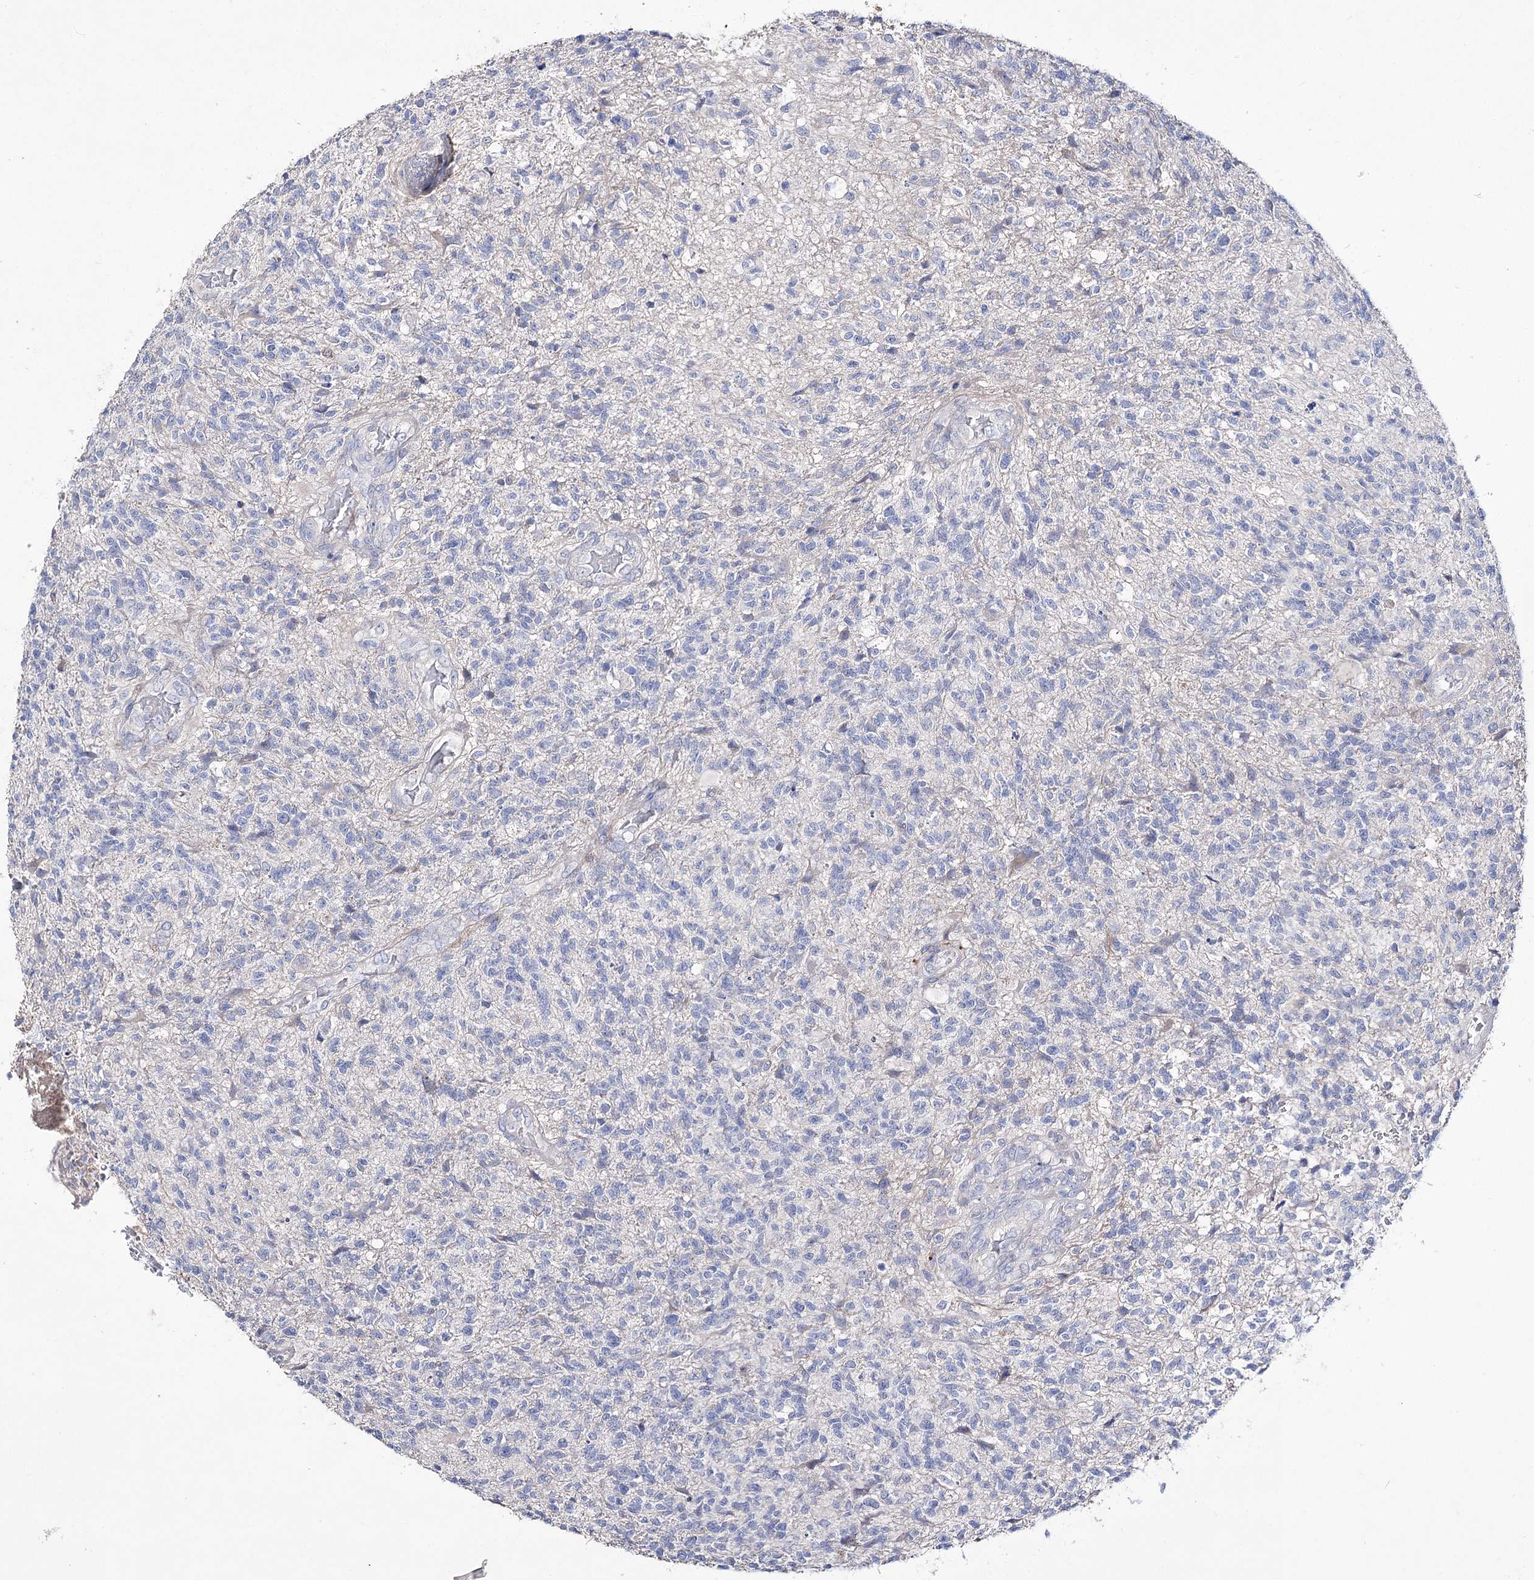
{"staining": {"intensity": "negative", "quantity": "none", "location": "none"}, "tissue": "glioma", "cell_type": "Tumor cells", "image_type": "cancer", "snomed": [{"axis": "morphology", "description": "Glioma, malignant, High grade"}, {"axis": "topography", "description": "Brain"}], "caption": "Tumor cells show no significant protein staining in glioma.", "gene": "NRAP", "patient": {"sex": "male", "age": 56}}